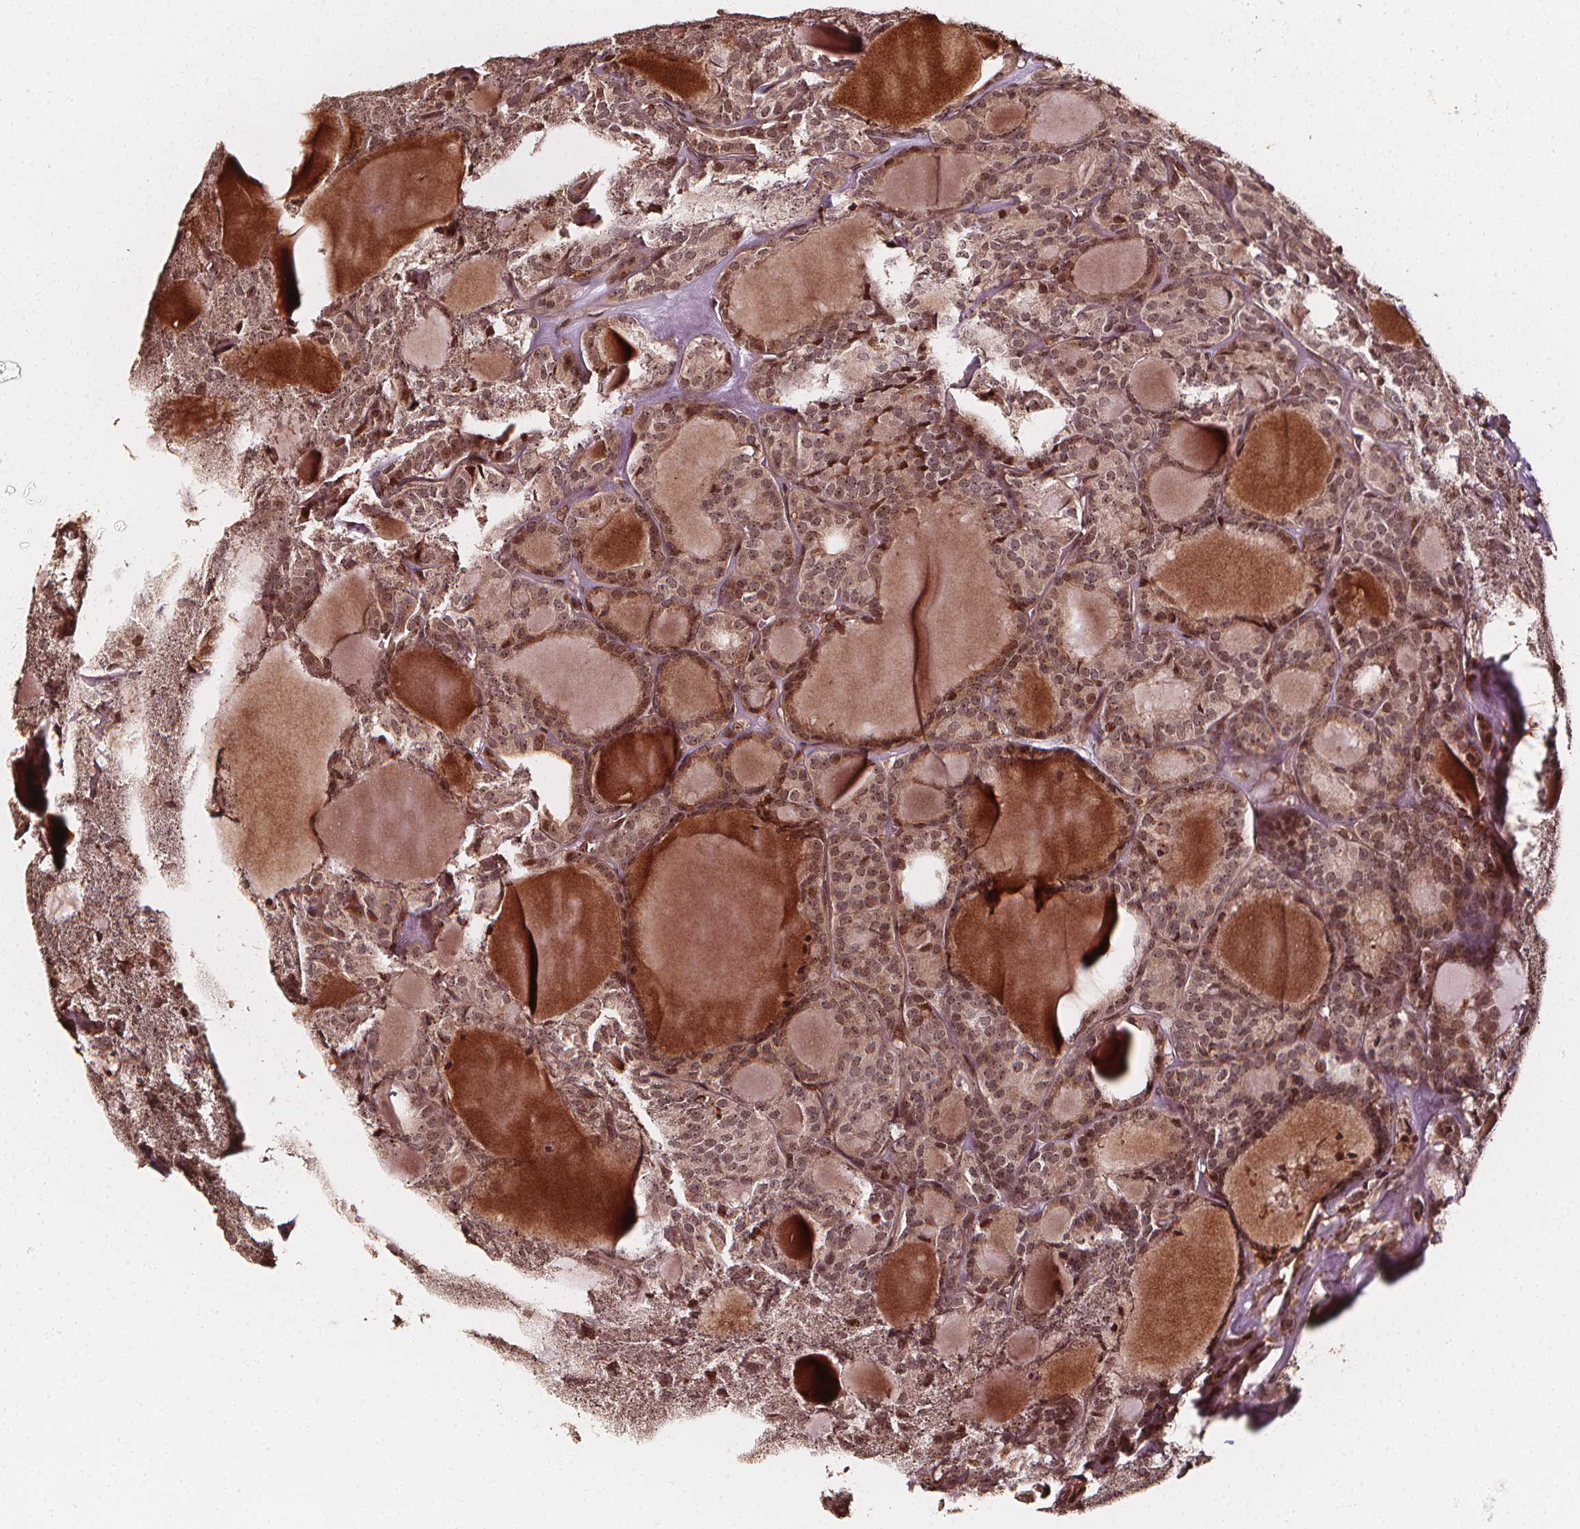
{"staining": {"intensity": "weak", "quantity": ">75%", "location": "nuclear"}, "tissue": "thyroid cancer", "cell_type": "Tumor cells", "image_type": "cancer", "snomed": [{"axis": "morphology", "description": "Follicular adenoma carcinoma, NOS"}, {"axis": "topography", "description": "Thyroid gland"}], "caption": "Human follicular adenoma carcinoma (thyroid) stained with a protein marker shows weak staining in tumor cells.", "gene": "EXOSC9", "patient": {"sex": "male", "age": 74}}